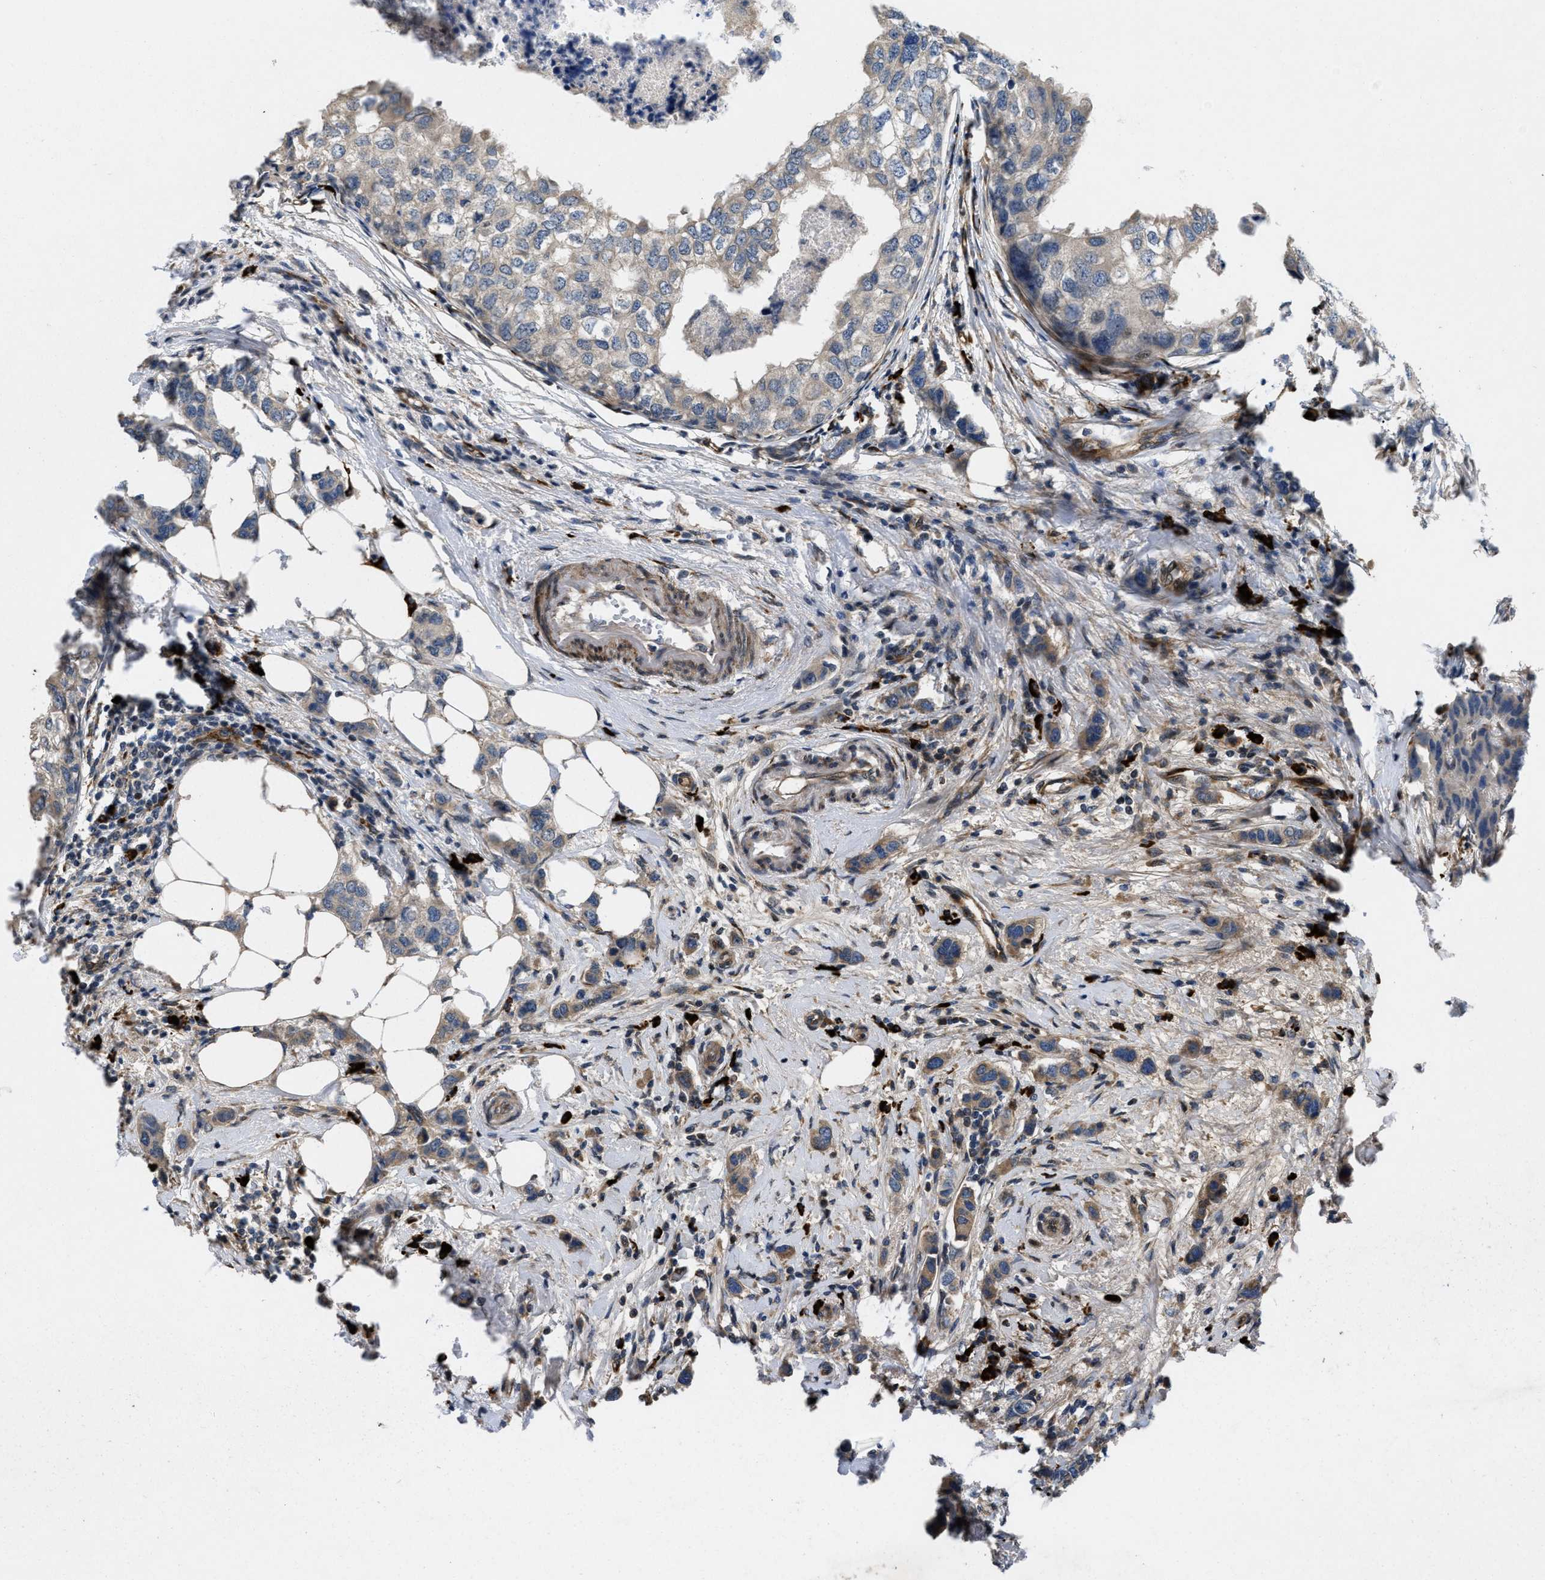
{"staining": {"intensity": "weak", "quantity": "25%-75%", "location": "cytoplasmic/membranous"}, "tissue": "breast cancer", "cell_type": "Tumor cells", "image_type": "cancer", "snomed": [{"axis": "morphology", "description": "Duct carcinoma"}, {"axis": "topography", "description": "Breast"}], "caption": "Weak cytoplasmic/membranous positivity is seen in about 25%-75% of tumor cells in breast cancer (infiltrating ductal carcinoma).", "gene": "HSPA12B", "patient": {"sex": "female", "age": 50}}